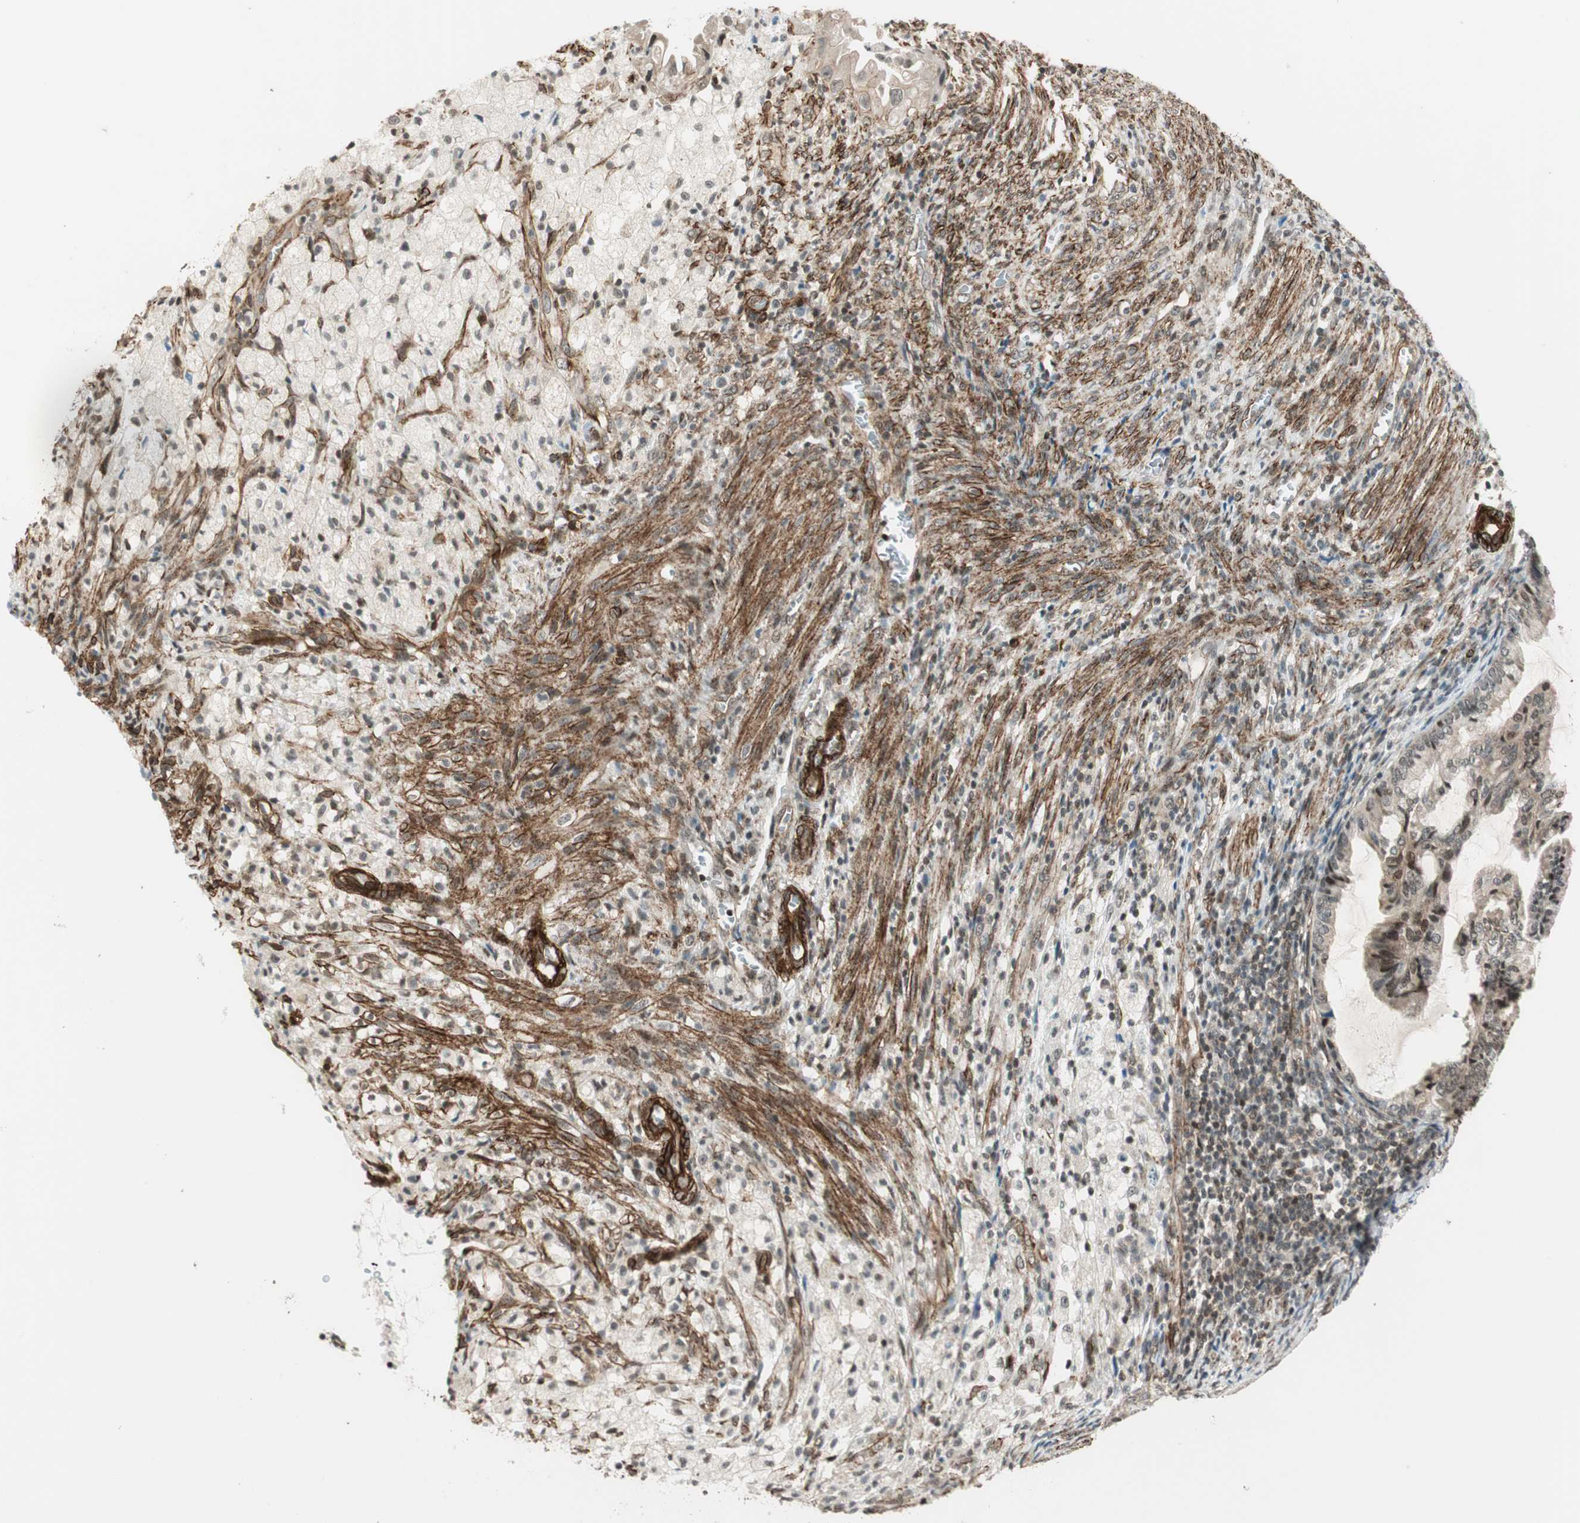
{"staining": {"intensity": "moderate", "quantity": "<25%", "location": "nuclear"}, "tissue": "cervical cancer", "cell_type": "Tumor cells", "image_type": "cancer", "snomed": [{"axis": "morphology", "description": "Normal tissue, NOS"}, {"axis": "morphology", "description": "Adenocarcinoma, NOS"}, {"axis": "topography", "description": "Cervix"}, {"axis": "topography", "description": "Endometrium"}], "caption": "Adenocarcinoma (cervical) tissue shows moderate nuclear expression in about <25% of tumor cells Nuclei are stained in blue.", "gene": "CDK19", "patient": {"sex": "female", "age": 86}}